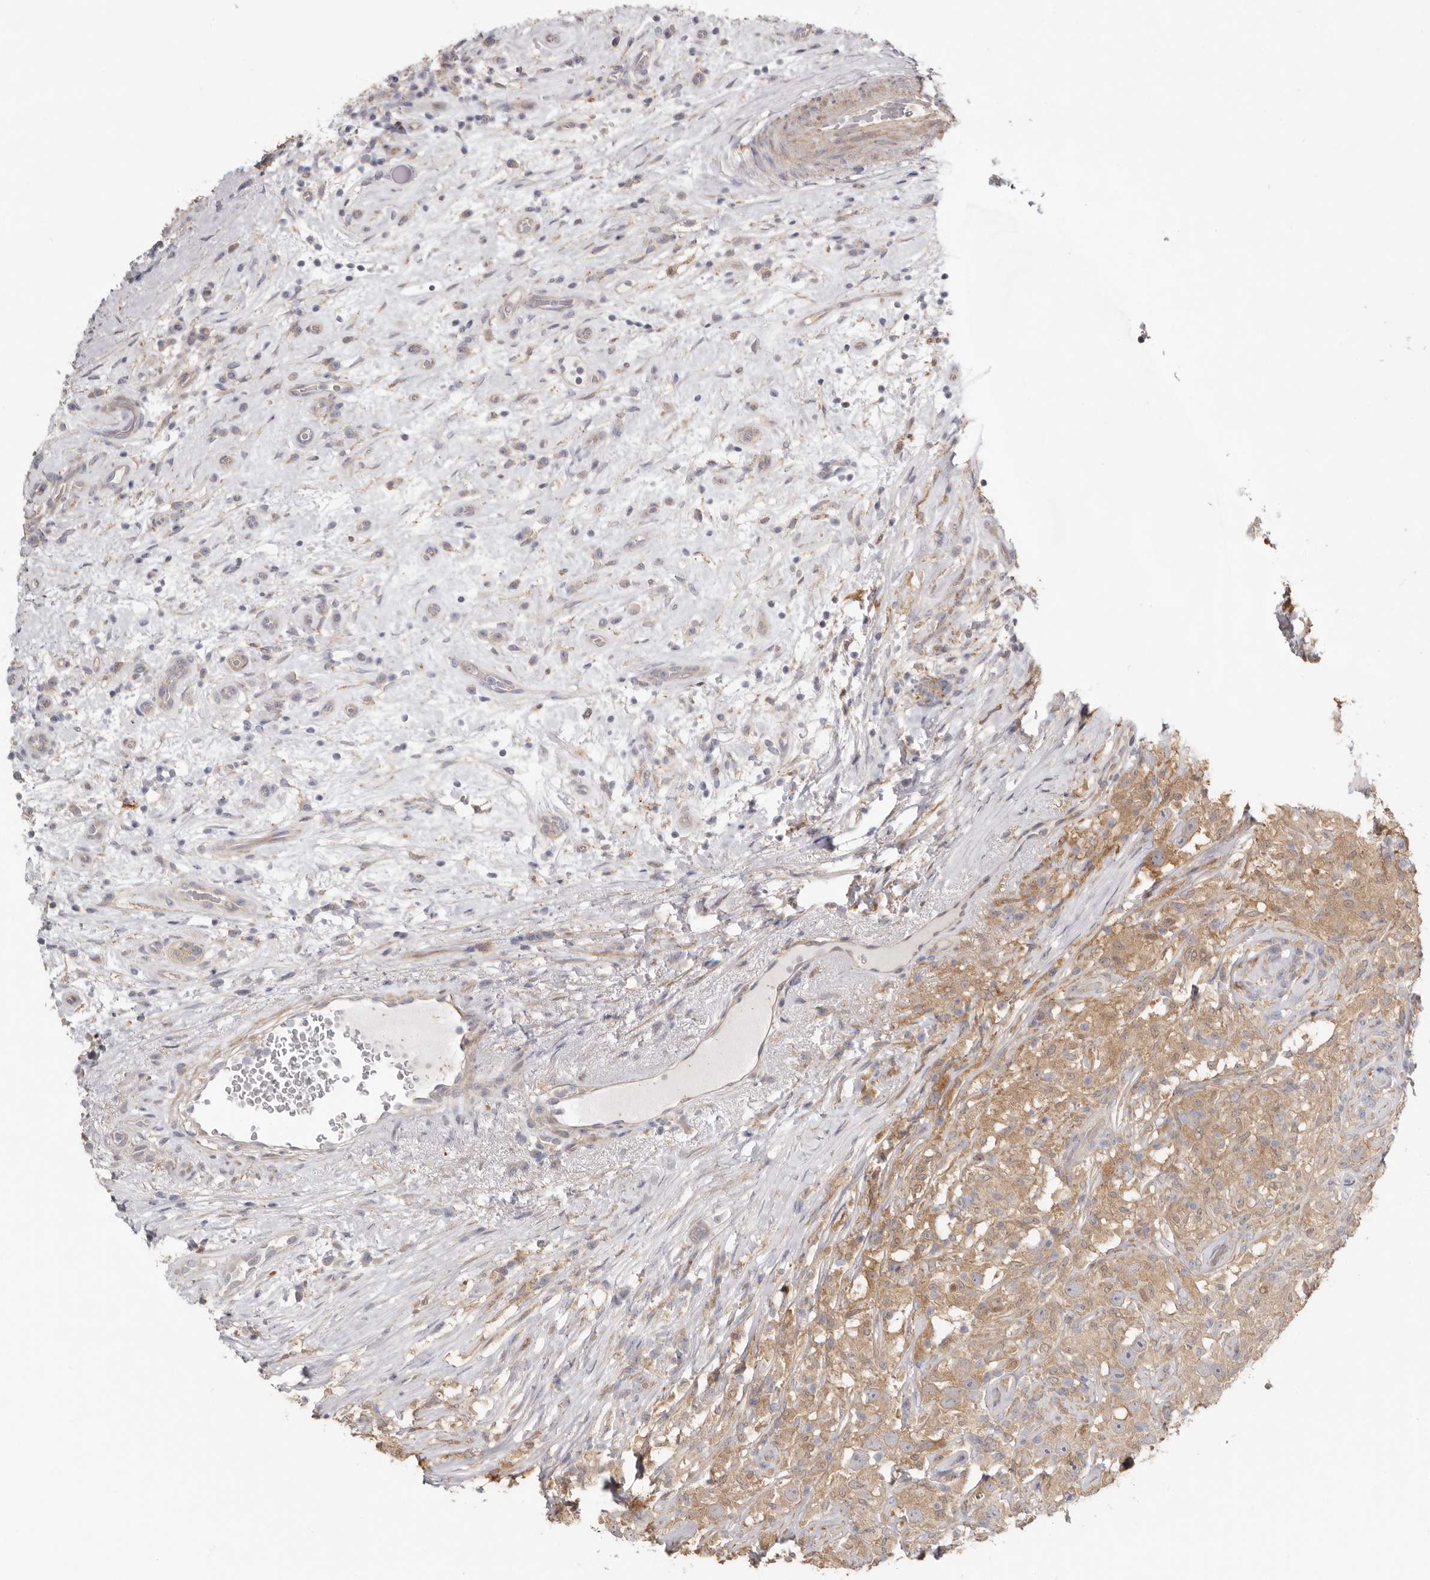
{"staining": {"intensity": "weak", "quantity": "25%-75%", "location": "cytoplasmic/membranous"}, "tissue": "testis cancer", "cell_type": "Tumor cells", "image_type": "cancer", "snomed": [{"axis": "morphology", "description": "Seminoma, NOS"}, {"axis": "topography", "description": "Testis"}], "caption": "A micrograph showing weak cytoplasmic/membranous staining in approximately 25%-75% of tumor cells in seminoma (testis), as visualized by brown immunohistochemical staining.", "gene": "MSRB2", "patient": {"sex": "male", "age": 49}}